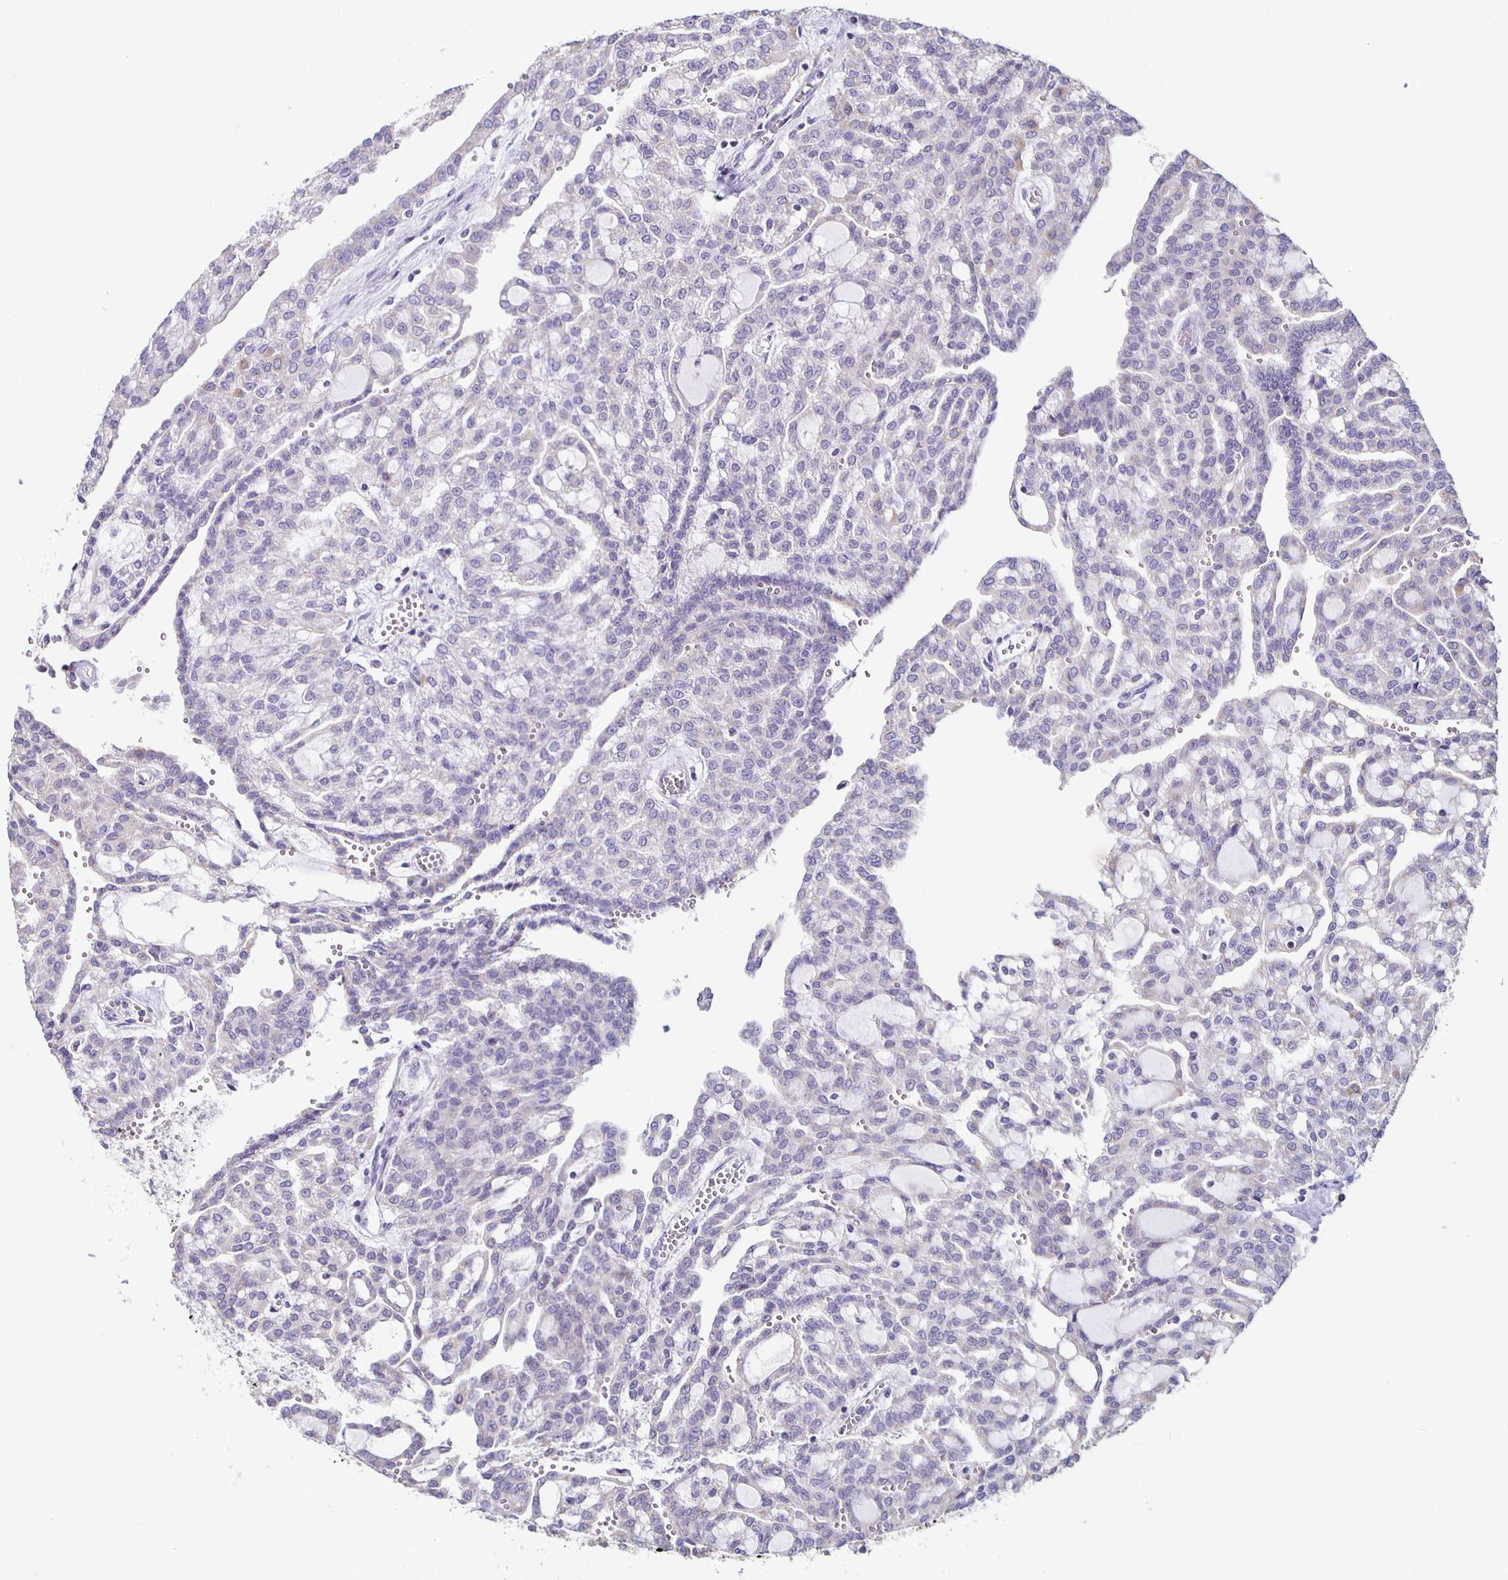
{"staining": {"intensity": "negative", "quantity": "none", "location": "none"}, "tissue": "renal cancer", "cell_type": "Tumor cells", "image_type": "cancer", "snomed": [{"axis": "morphology", "description": "Adenocarcinoma, NOS"}, {"axis": "topography", "description": "Kidney"}], "caption": "A photomicrograph of renal cancer (adenocarcinoma) stained for a protein shows no brown staining in tumor cells.", "gene": "TPPP", "patient": {"sex": "male", "age": 63}}